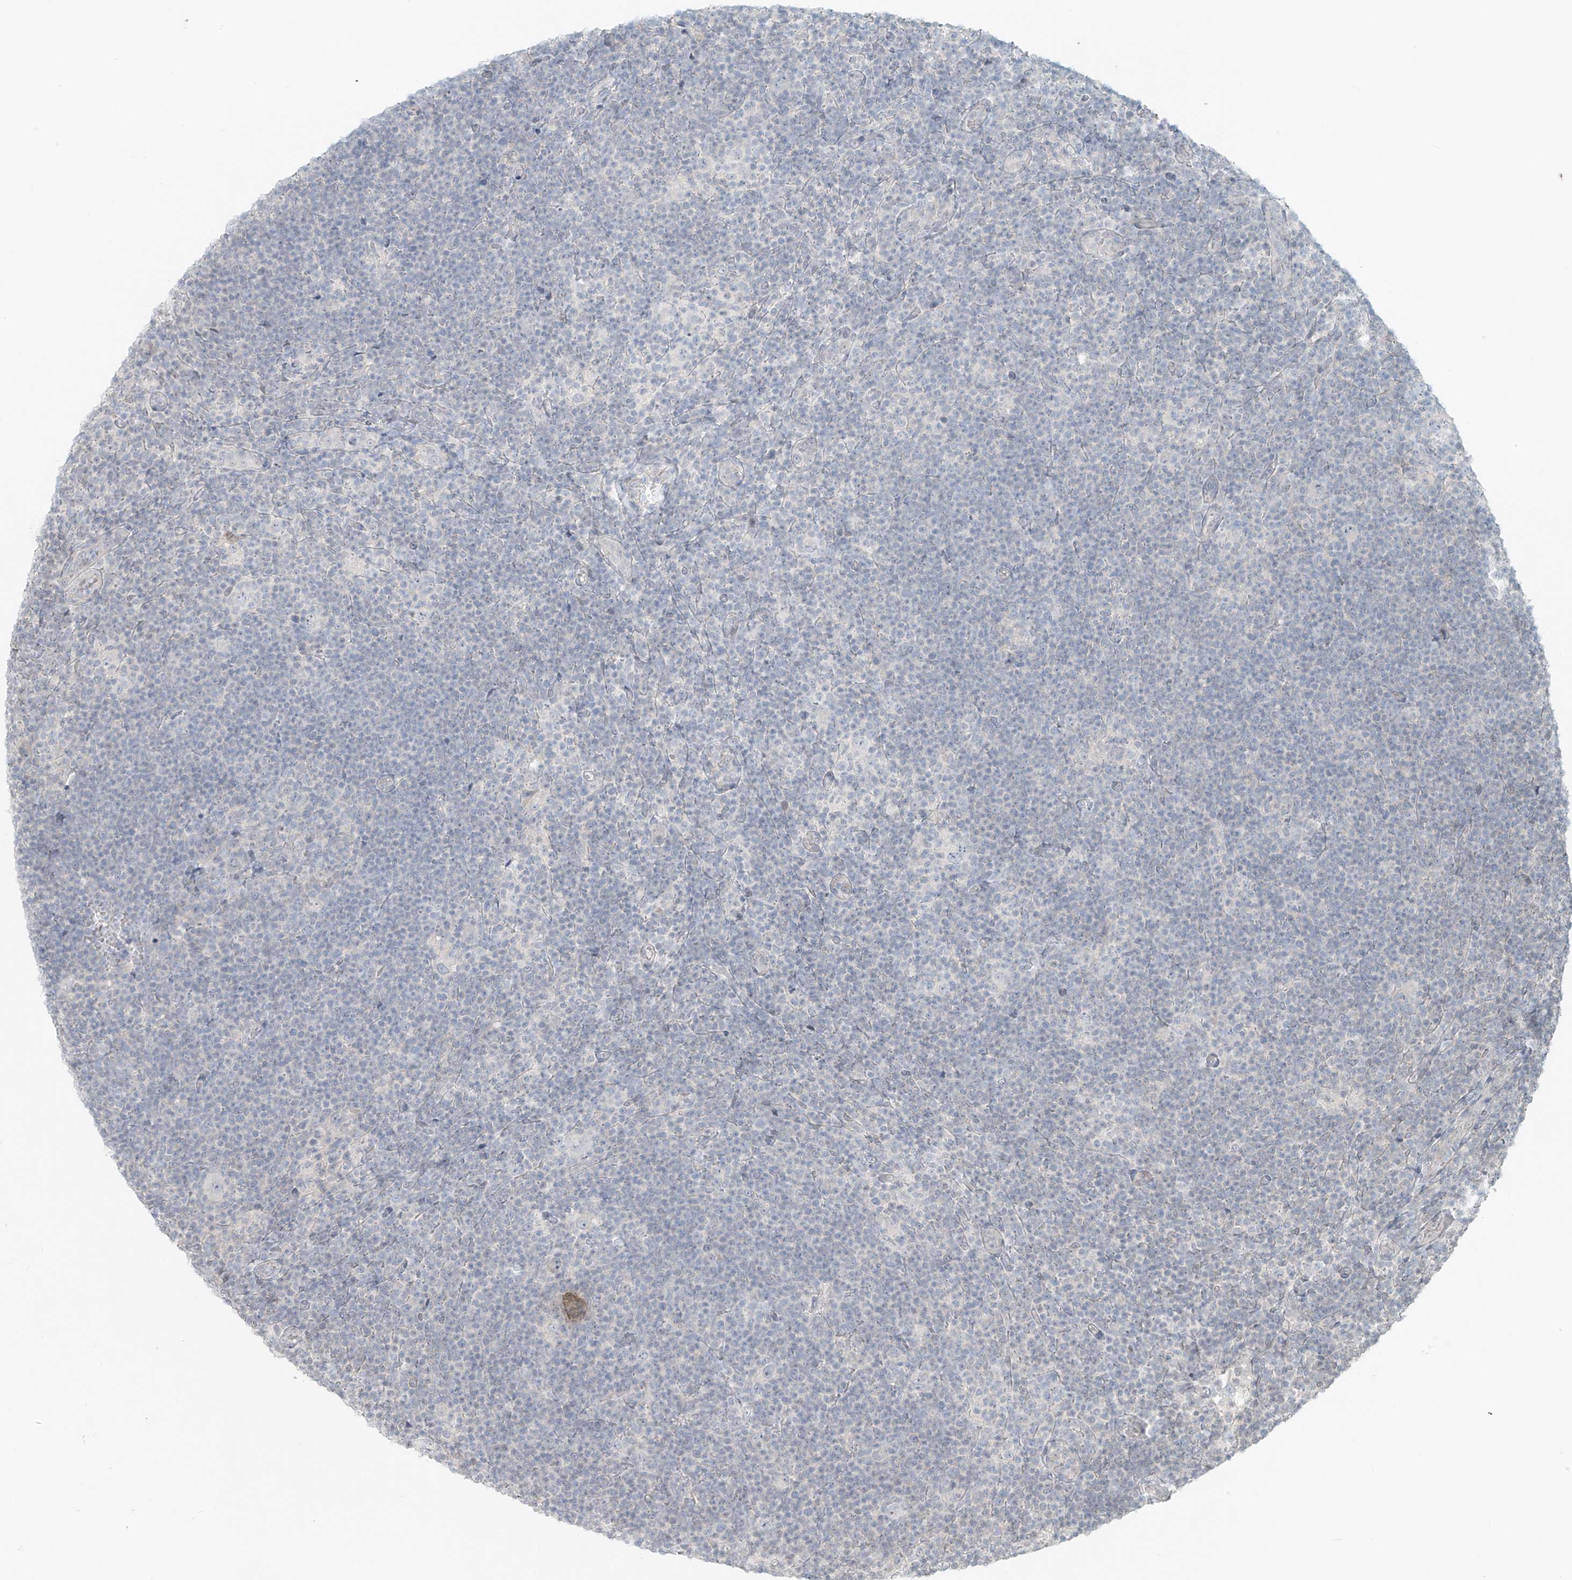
{"staining": {"intensity": "negative", "quantity": "none", "location": "none"}, "tissue": "lymphoma", "cell_type": "Tumor cells", "image_type": "cancer", "snomed": [{"axis": "morphology", "description": "Hodgkin's disease, NOS"}, {"axis": "topography", "description": "Lymph node"}], "caption": "IHC photomicrograph of Hodgkin's disease stained for a protein (brown), which demonstrates no positivity in tumor cells. (Immunohistochemistry, brightfield microscopy, high magnification).", "gene": "OSBPL7", "patient": {"sex": "female", "age": 57}}